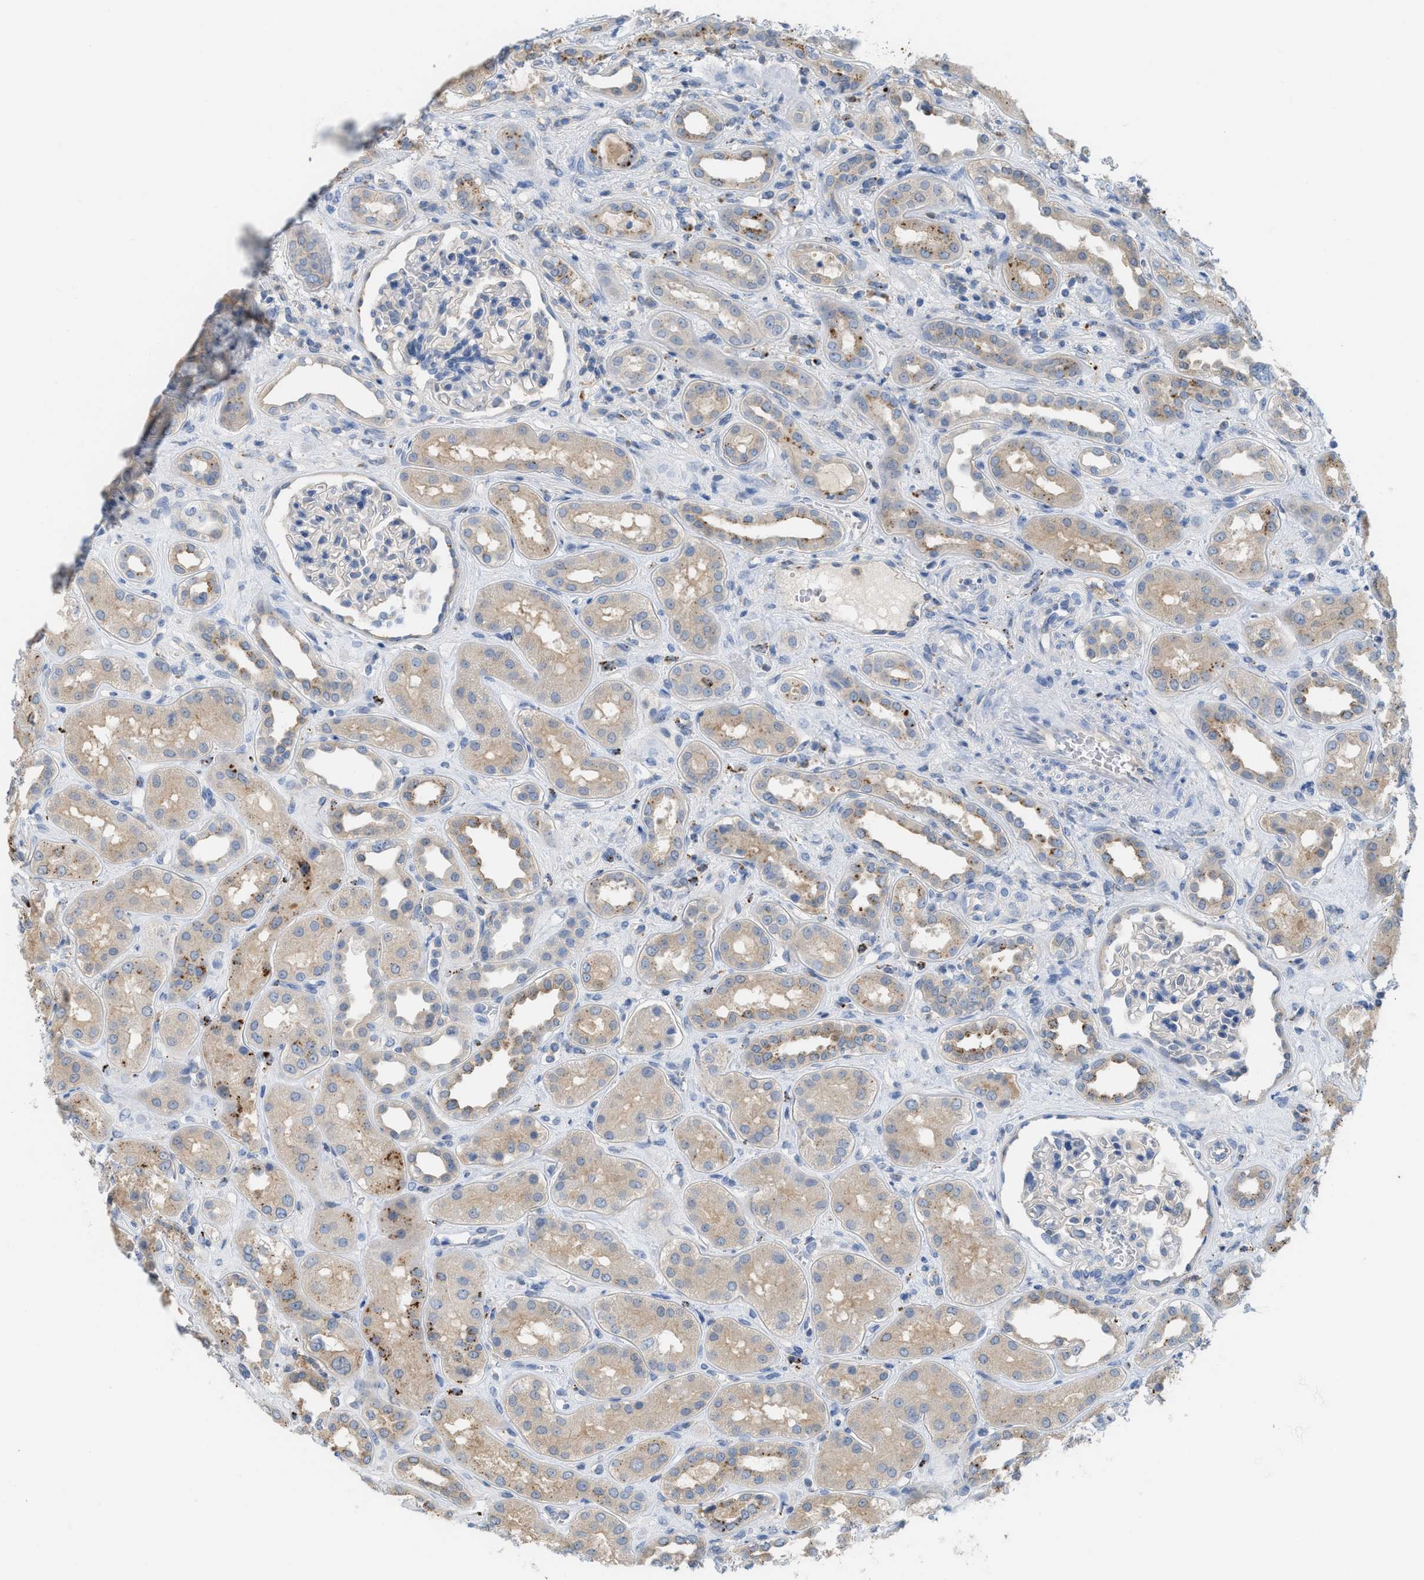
{"staining": {"intensity": "negative", "quantity": "none", "location": "none"}, "tissue": "kidney", "cell_type": "Cells in glomeruli", "image_type": "normal", "snomed": [{"axis": "morphology", "description": "Normal tissue, NOS"}, {"axis": "topography", "description": "Kidney"}], "caption": "High power microscopy photomicrograph of an immunohistochemistry (IHC) micrograph of benign kidney, revealing no significant expression in cells in glomeruli. Brightfield microscopy of immunohistochemistry (IHC) stained with DAB (brown) and hematoxylin (blue), captured at high magnification.", "gene": "CSTB", "patient": {"sex": "male", "age": 59}}